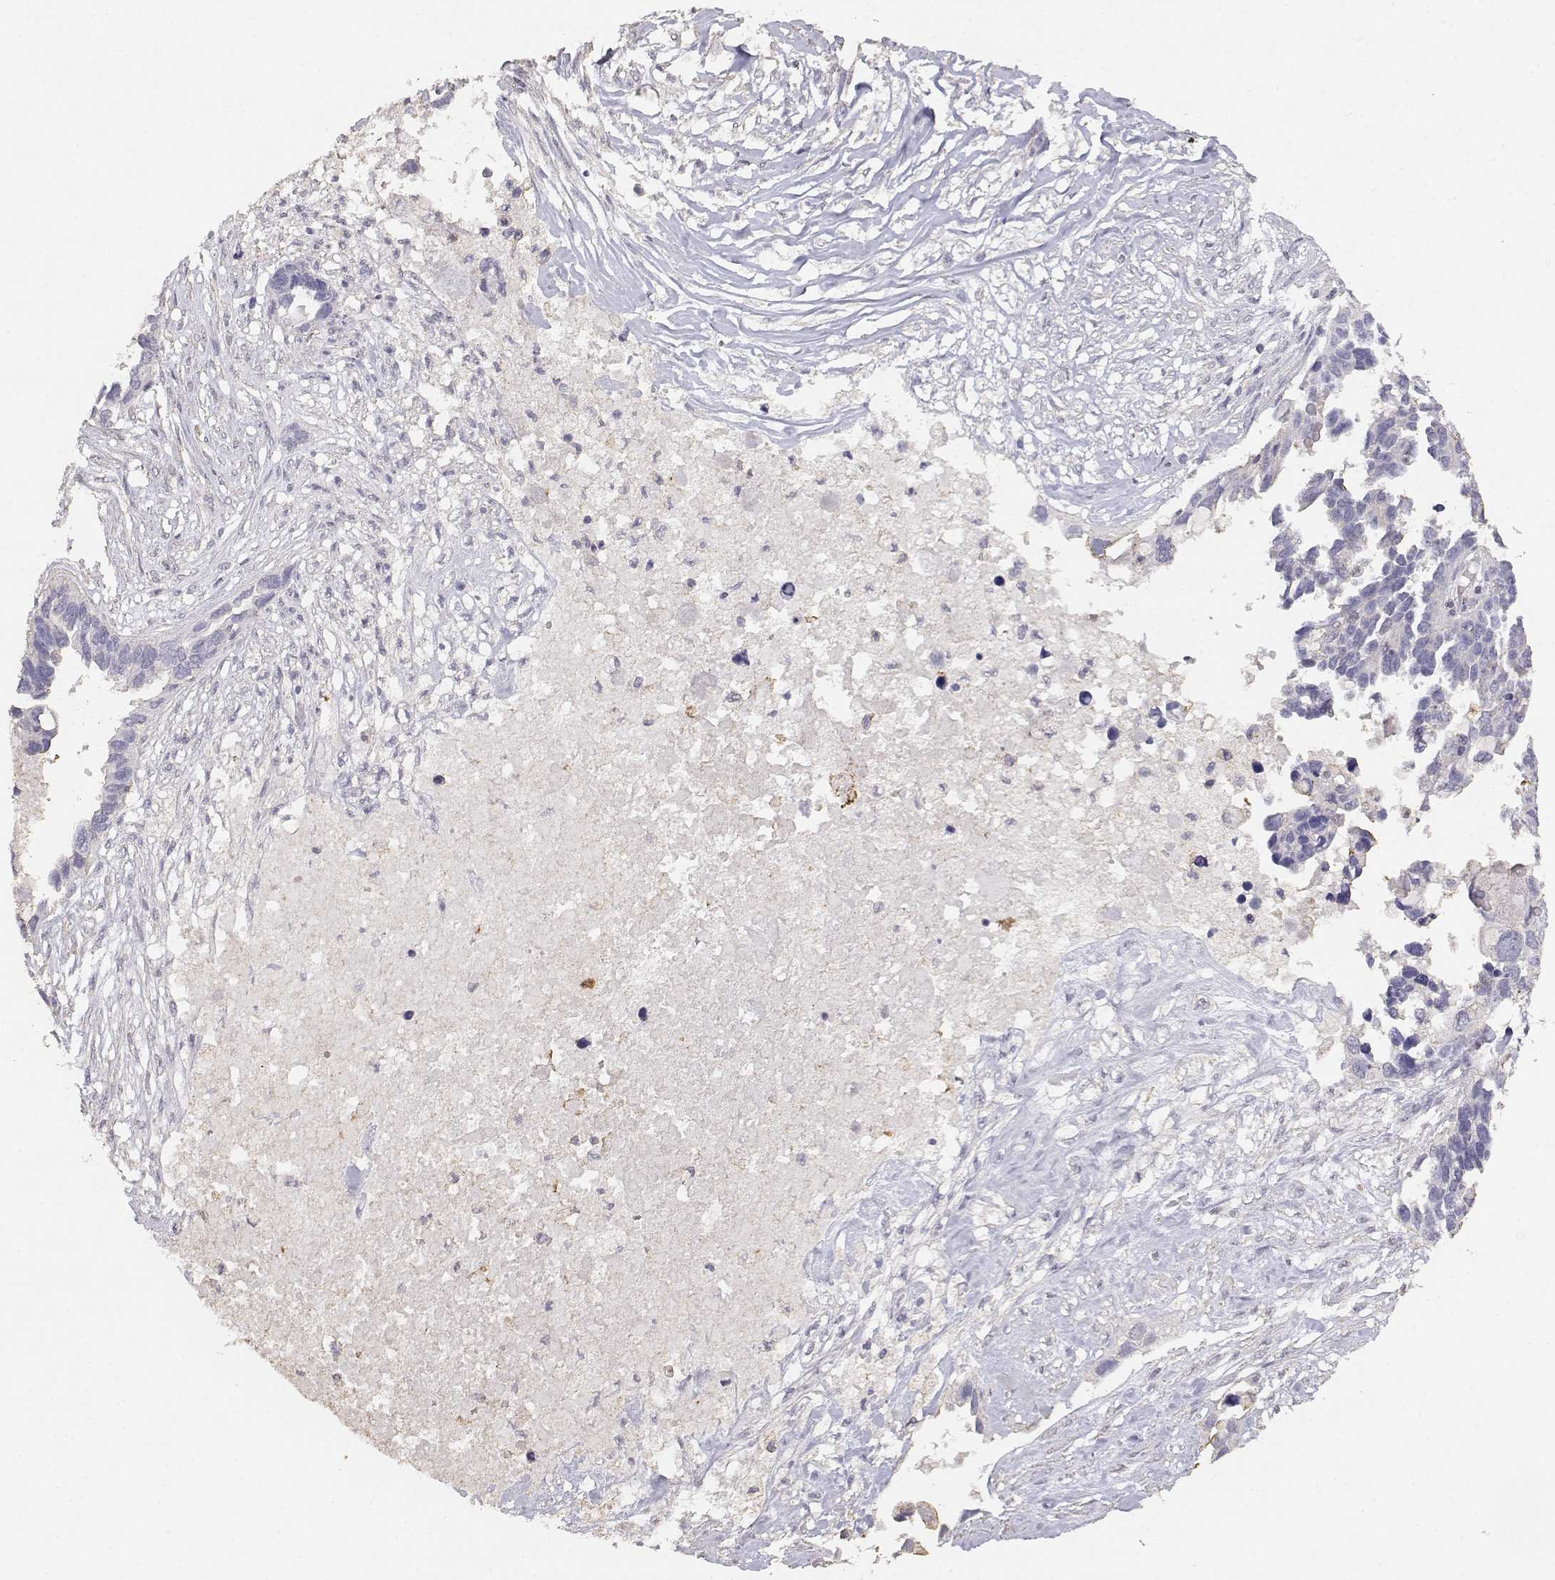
{"staining": {"intensity": "negative", "quantity": "none", "location": "none"}, "tissue": "ovarian cancer", "cell_type": "Tumor cells", "image_type": "cancer", "snomed": [{"axis": "morphology", "description": "Cystadenocarcinoma, serous, NOS"}, {"axis": "topography", "description": "Ovary"}], "caption": "This is a micrograph of immunohistochemistry (IHC) staining of serous cystadenocarcinoma (ovarian), which shows no positivity in tumor cells.", "gene": "TNFRSF10C", "patient": {"sex": "female", "age": 54}}